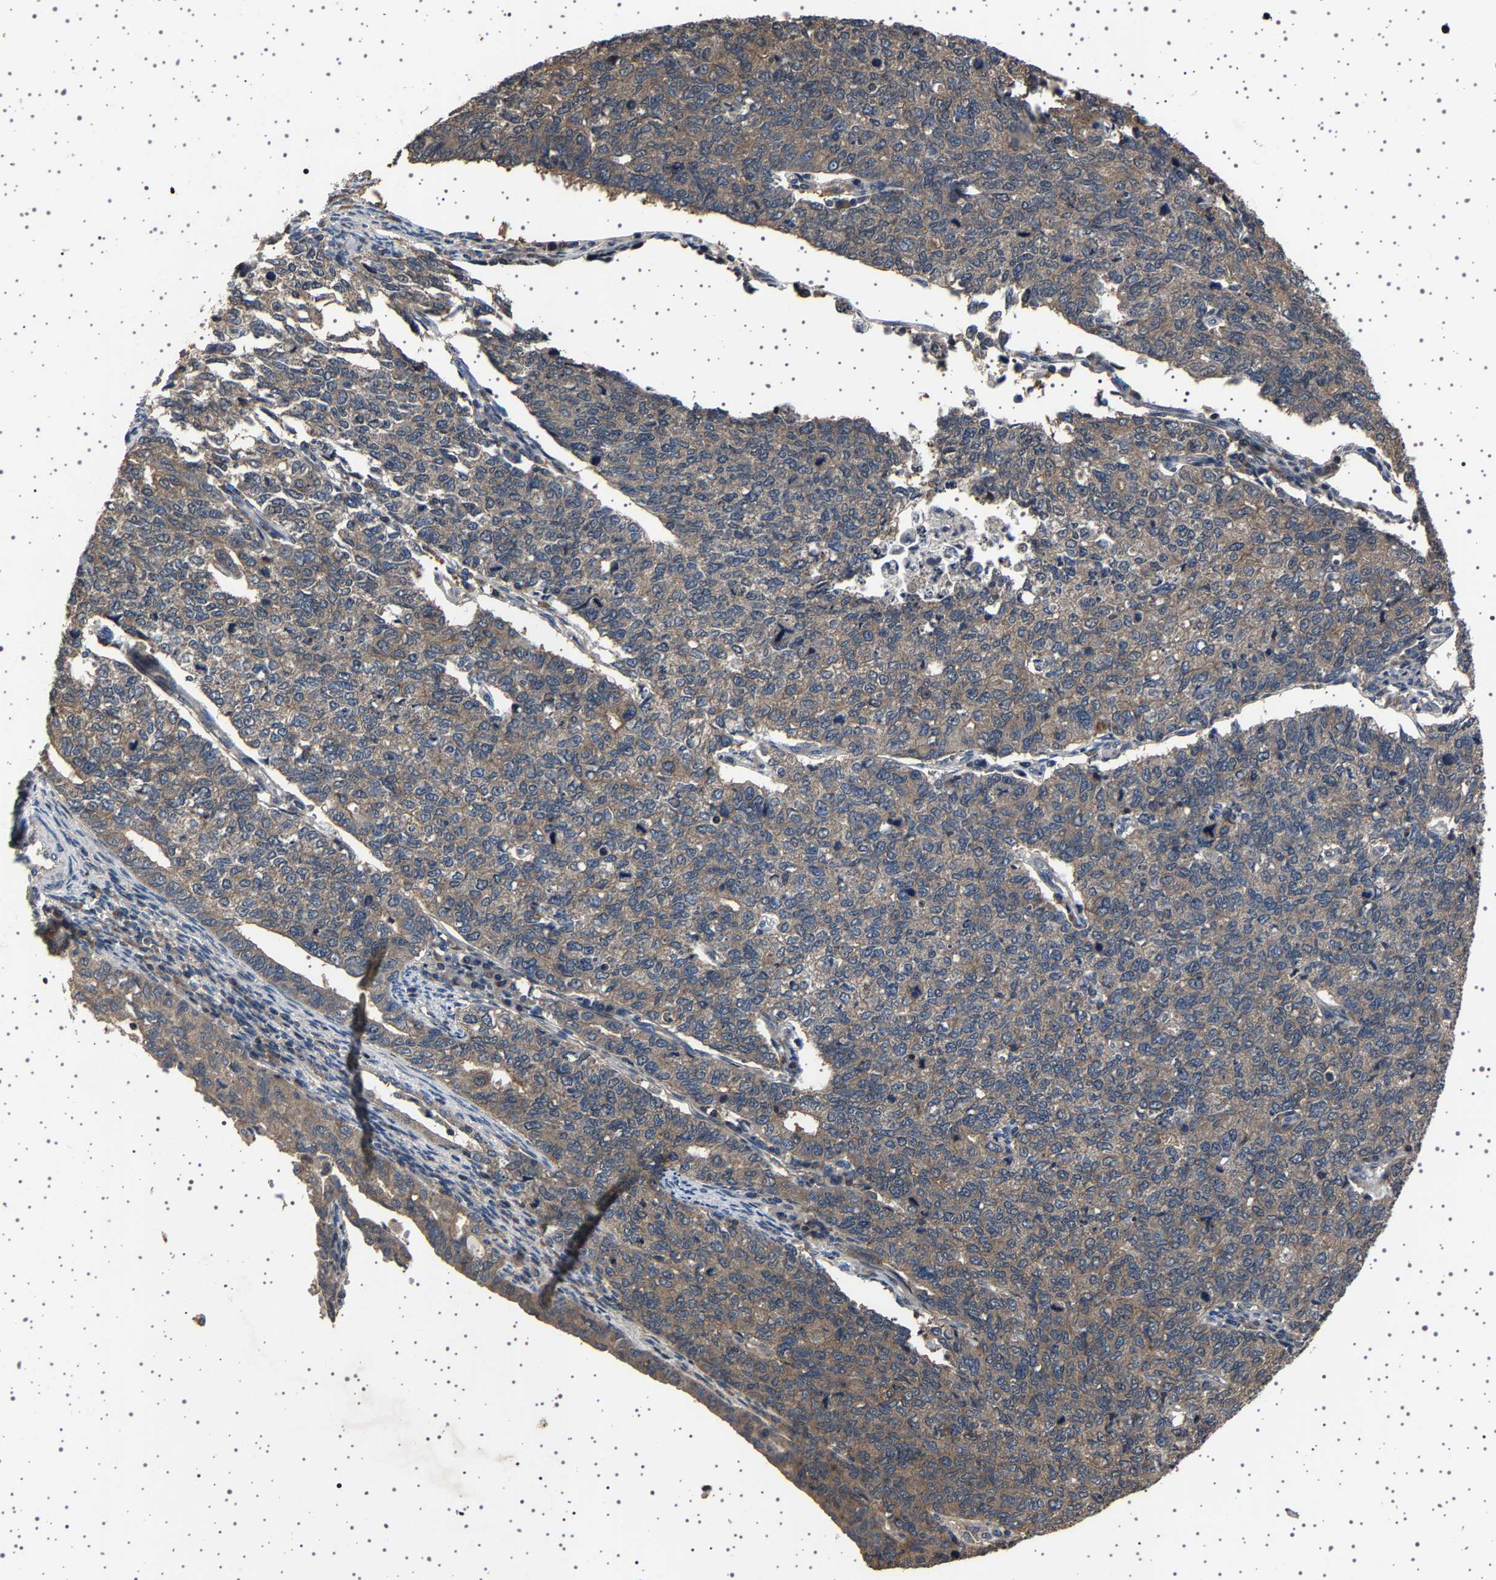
{"staining": {"intensity": "weak", "quantity": ">75%", "location": "cytoplasmic/membranous"}, "tissue": "cervical cancer", "cell_type": "Tumor cells", "image_type": "cancer", "snomed": [{"axis": "morphology", "description": "Squamous cell carcinoma, NOS"}, {"axis": "topography", "description": "Cervix"}], "caption": "An image showing weak cytoplasmic/membranous staining in about >75% of tumor cells in squamous cell carcinoma (cervical), as visualized by brown immunohistochemical staining.", "gene": "NCKAP1", "patient": {"sex": "female", "age": 63}}